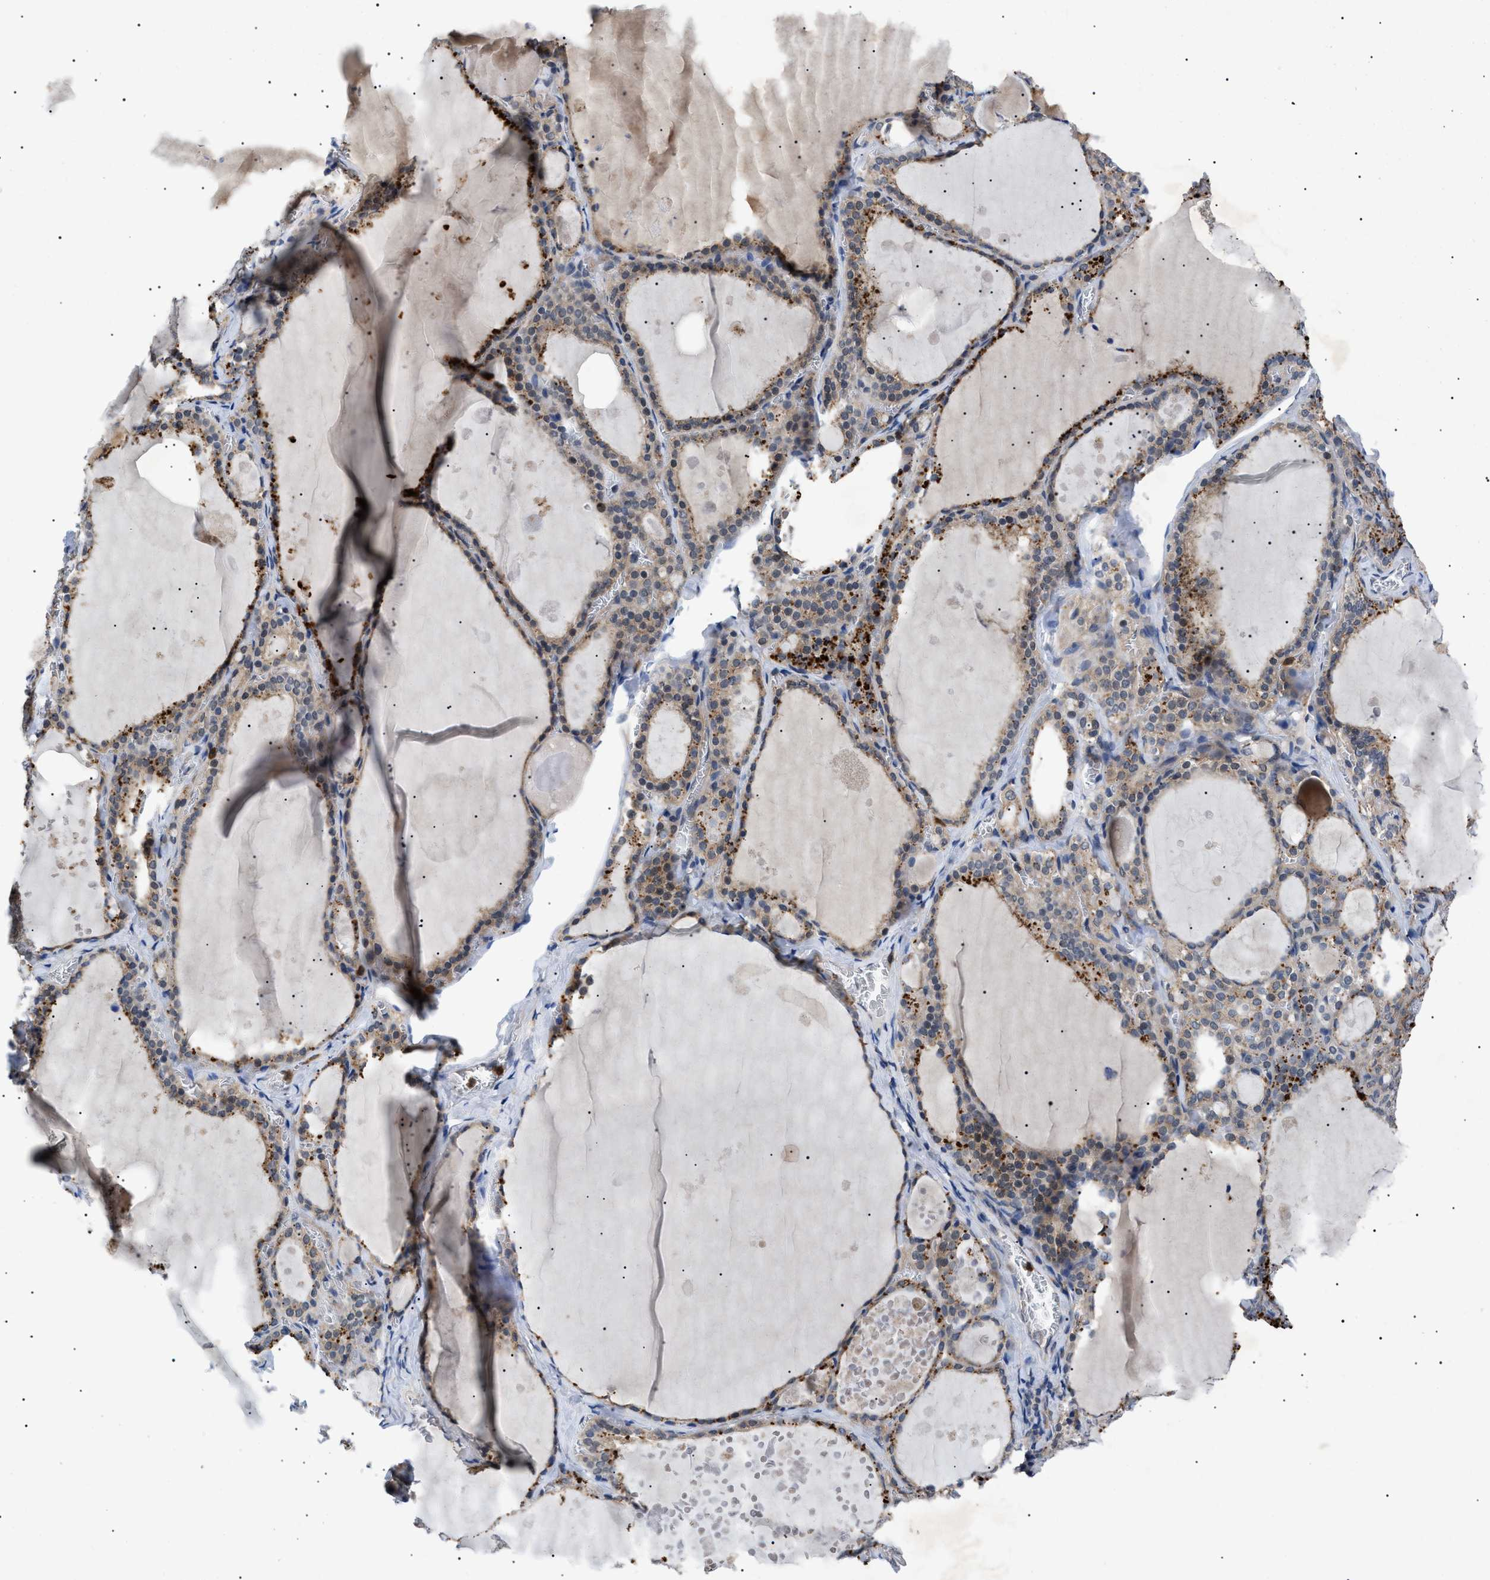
{"staining": {"intensity": "moderate", "quantity": ">75%", "location": "cytoplasmic/membranous"}, "tissue": "thyroid gland", "cell_type": "Glandular cells", "image_type": "normal", "snomed": [{"axis": "morphology", "description": "Normal tissue, NOS"}, {"axis": "topography", "description": "Thyroid gland"}], "caption": "Normal thyroid gland shows moderate cytoplasmic/membranous expression in approximately >75% of glandular cells The protein of interest is shown in brown color, while the nuclei are stained blue..", "gene": "RIPK1", "patient": {"sex": "male", "age": 56}}